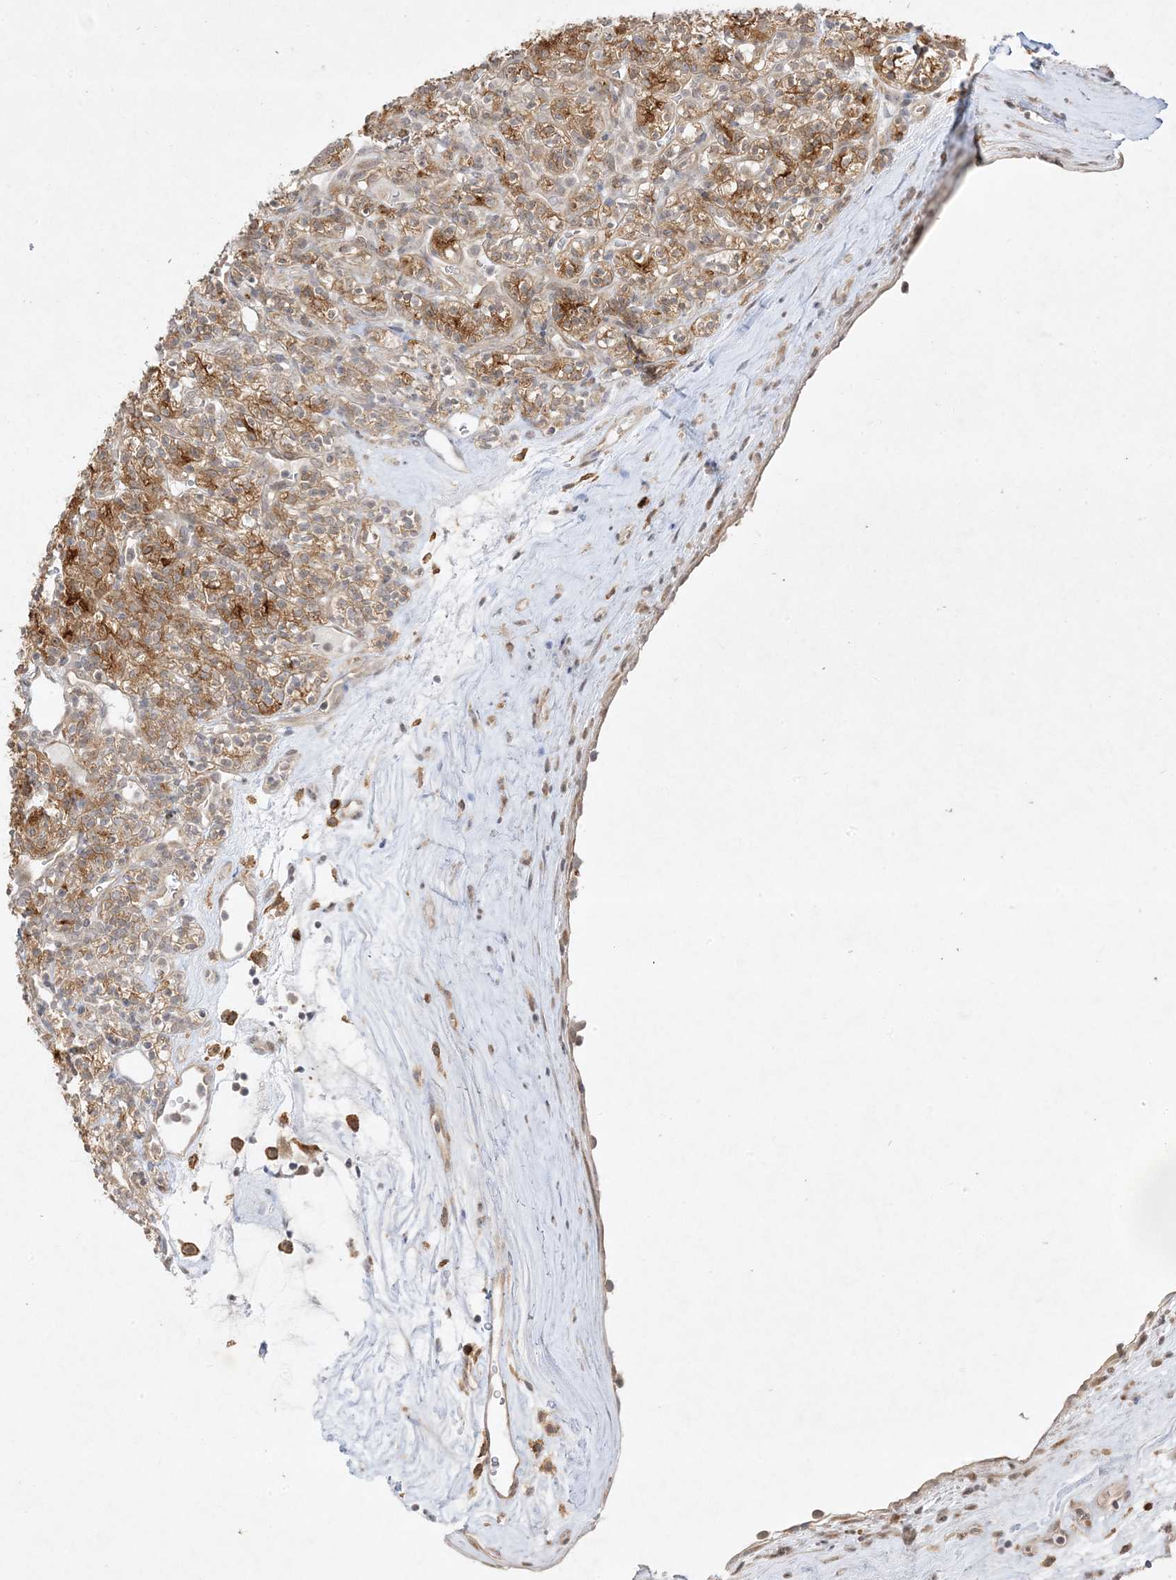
{"staining": {"intensity": "moderate", "quantity": "25%-75%", "location": "cytoplasmic/membranous"}, "tissue": "renal cancer", "cell_type": "Tumor cells", "image_type": "cancer", "snomed": [{"axis": "morphology", "description": "Adenocarcinoma, NOS"}, {"axis": "topography", "description": "Kidney"}], "caption": "This image displays adenocarcinoma (renal) stained with immunohistochemistry to label a protein in brown. The cytoplasmic/membranous of tumor cells show moderate positivity for the protein. Nuclei are counter-stained blue.", "gene": "C2CD2", "patient": {"sex": "male", "age": 77}}